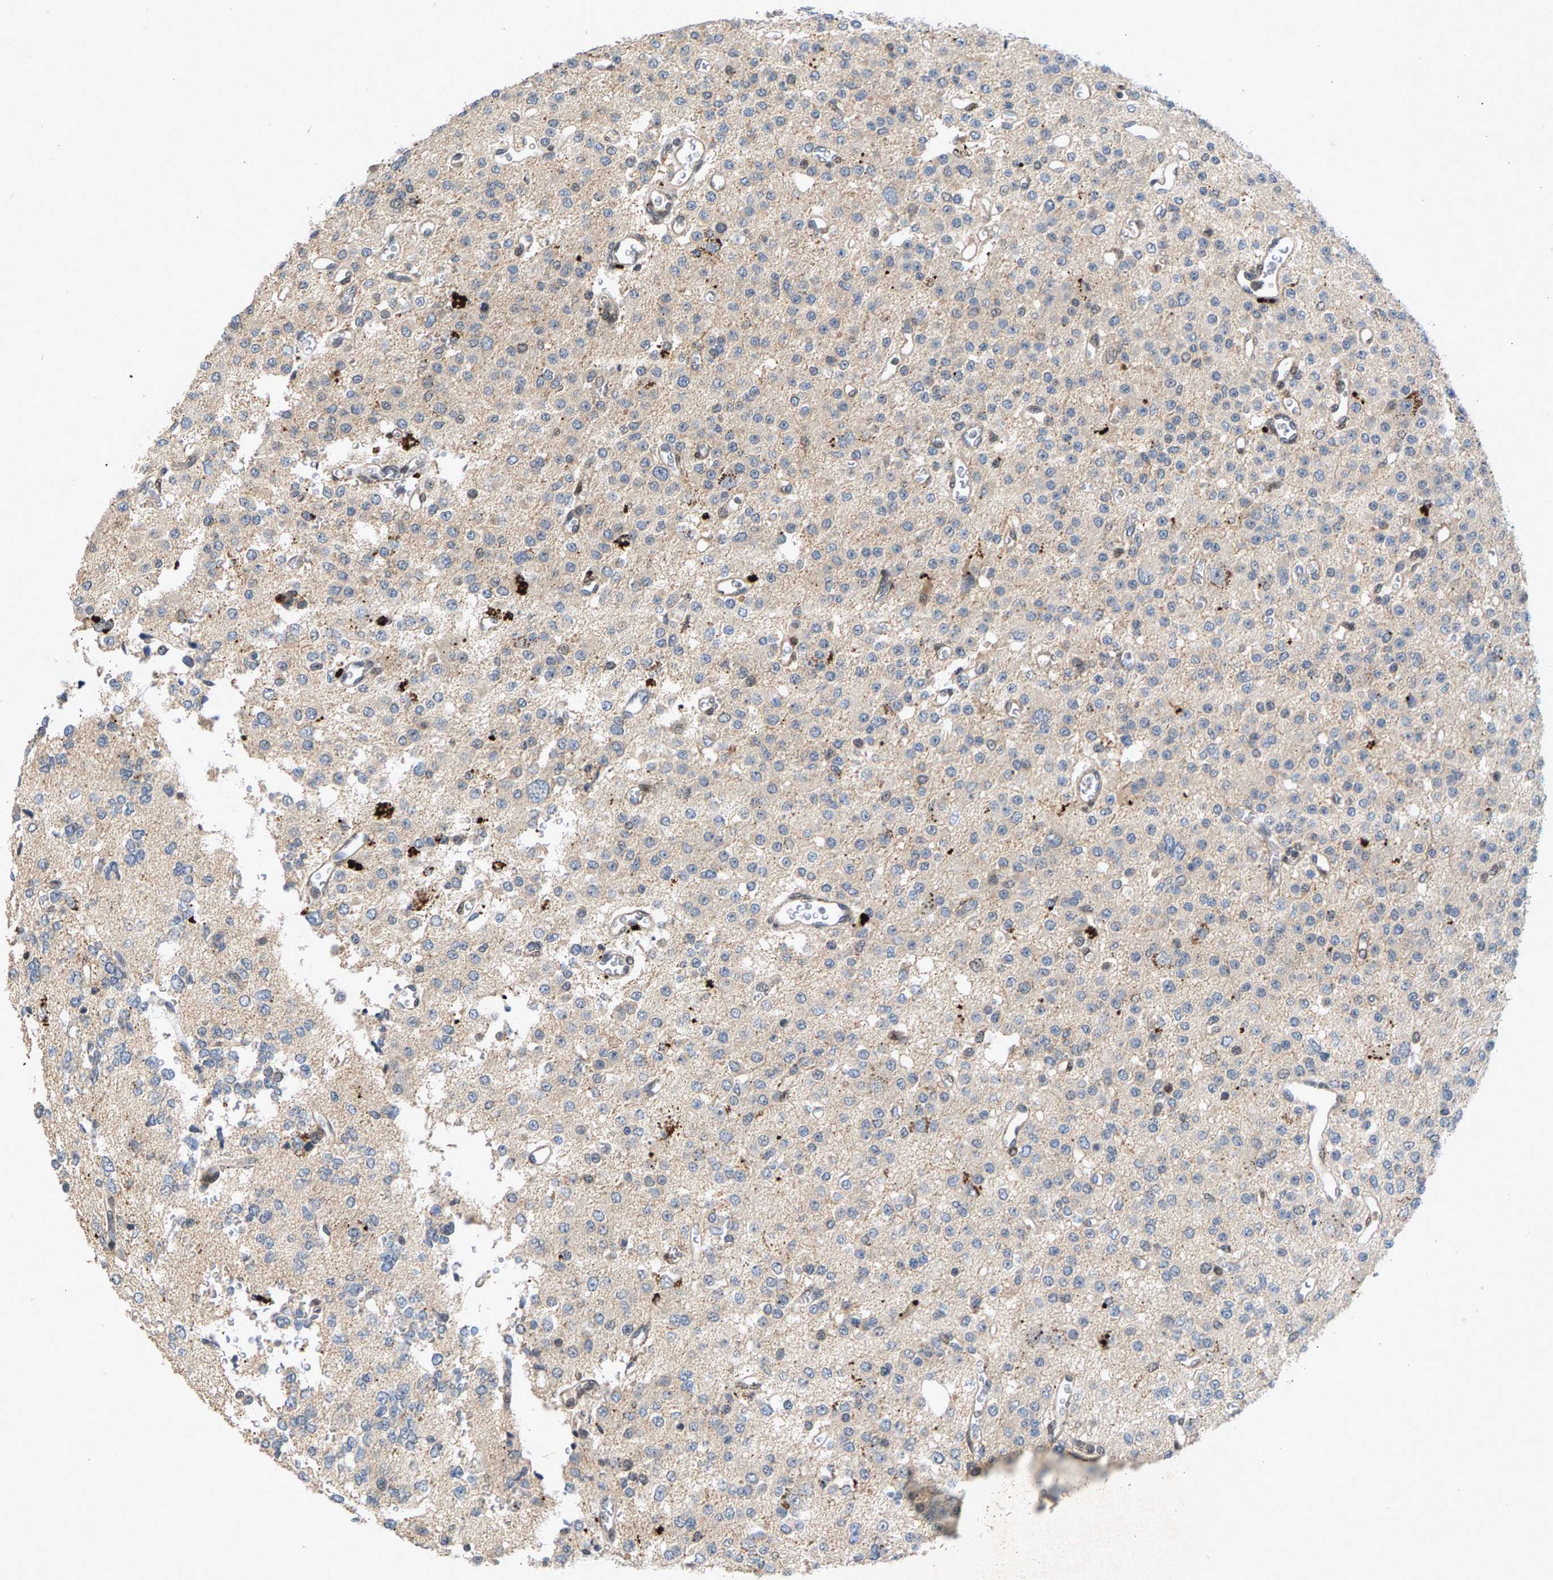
{"staining": {"intensity": "negative", "quantity": "none", "location": "none"}, "tissue": "glioma", "cell_type": "Tumor cells", "image_type": "cancer", "snomed": [{"axis": "morphology", "description": "Glioma, malignant, Low grade"}, {"axis": "topography", "description": "Brain"}], "caption": "IHC histopathology image of neoplastic tissue: glioma stained with DAB reveals no significant protein expression in tumor cells.", "gene": "ZPR1", "patient": {"sex": "male", "age": 38}}